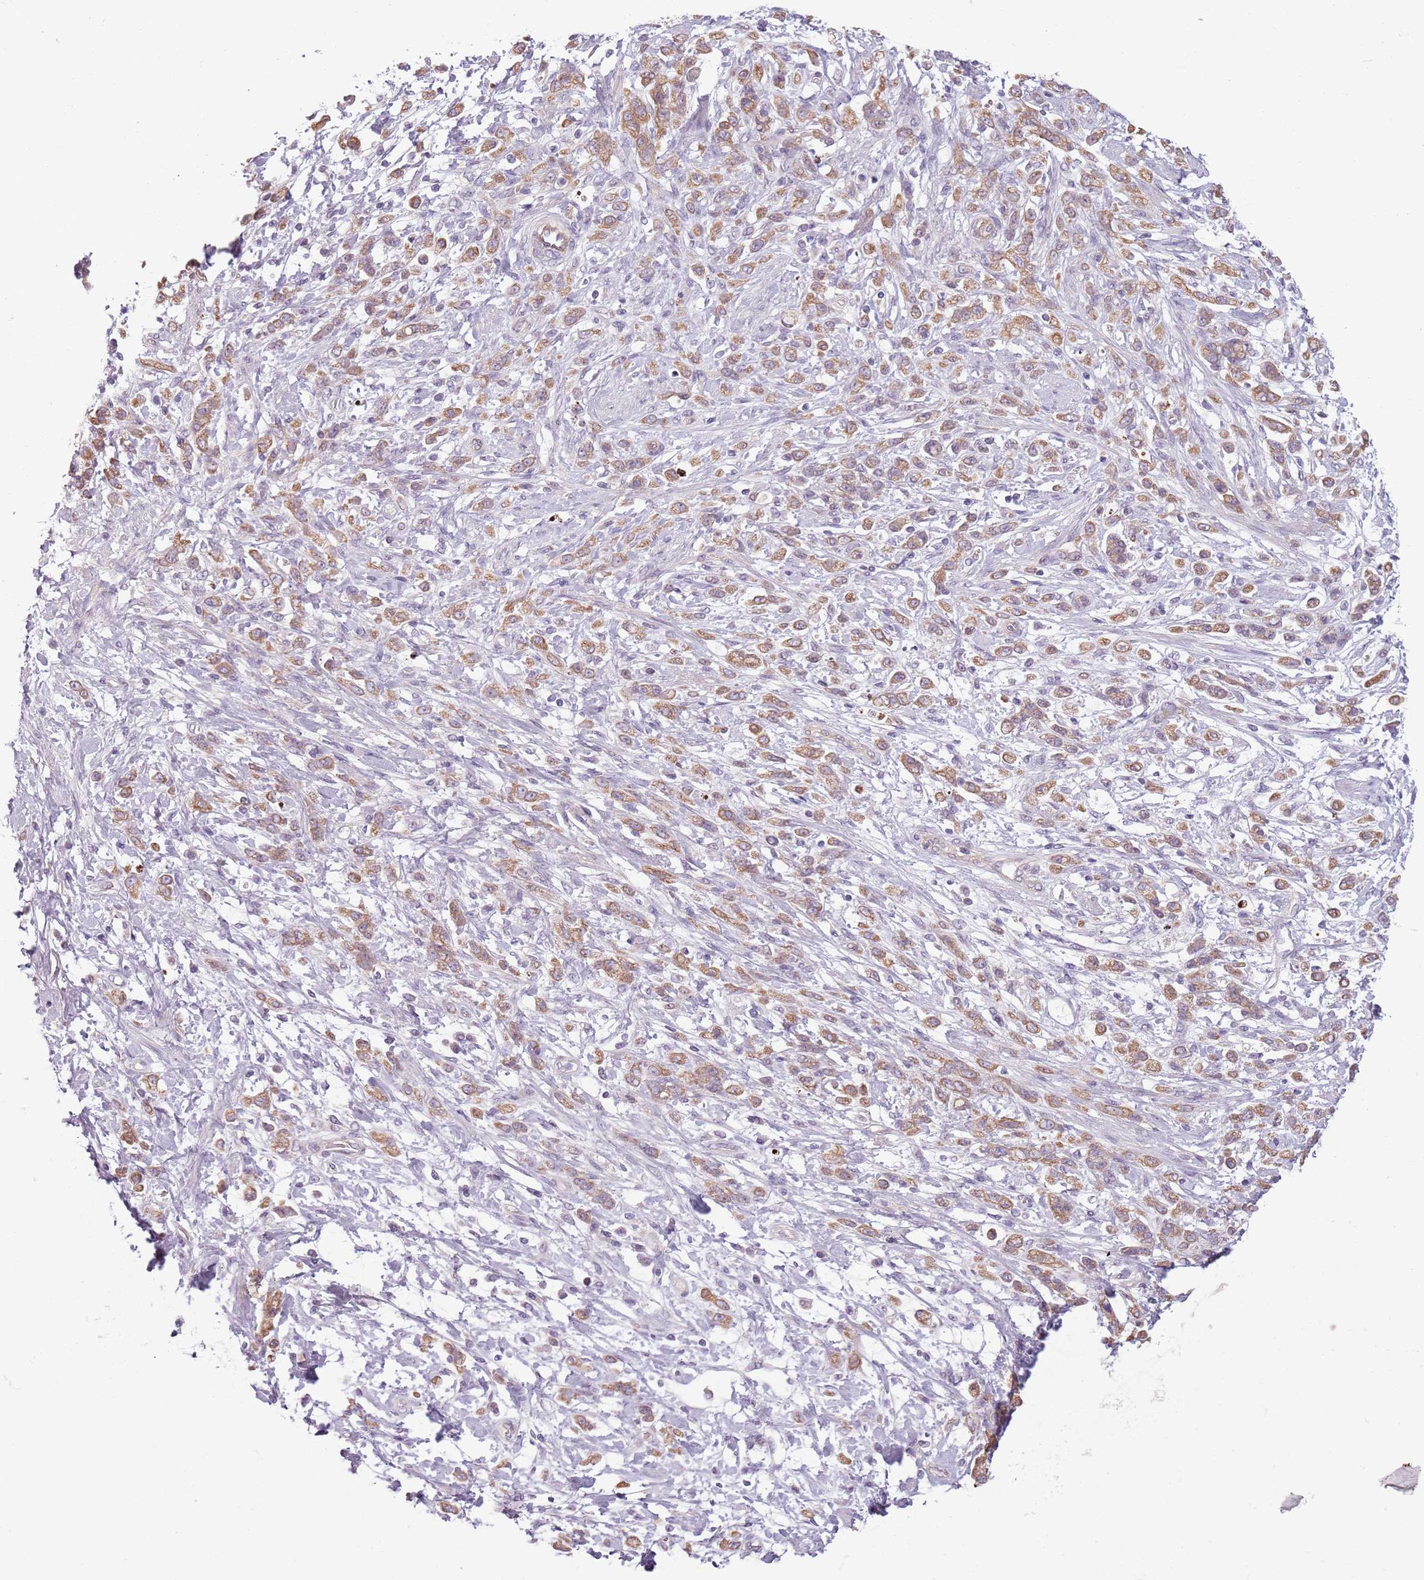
{"staining": {"intensity": "moderate", "quantity": ">75%", "location": "cytoplasmic/membranous"}, "tissue": "stomach cancer", "cell_type": "Tumor cells", "image_type": "cancer", "snomed": [{"axis": "morphology", "description": "Adenocarcinoma, NOS"}, {"axis": "topography", "description": "Stomach"}], "caption": "Moderate cytoplasmic/membranous staining for a protein is present in about >75% of tumor cells of stomach adenocarcinoma using IHC.", "gene": "TLCD2", "patient": {"sex": "female", "age": 60}}